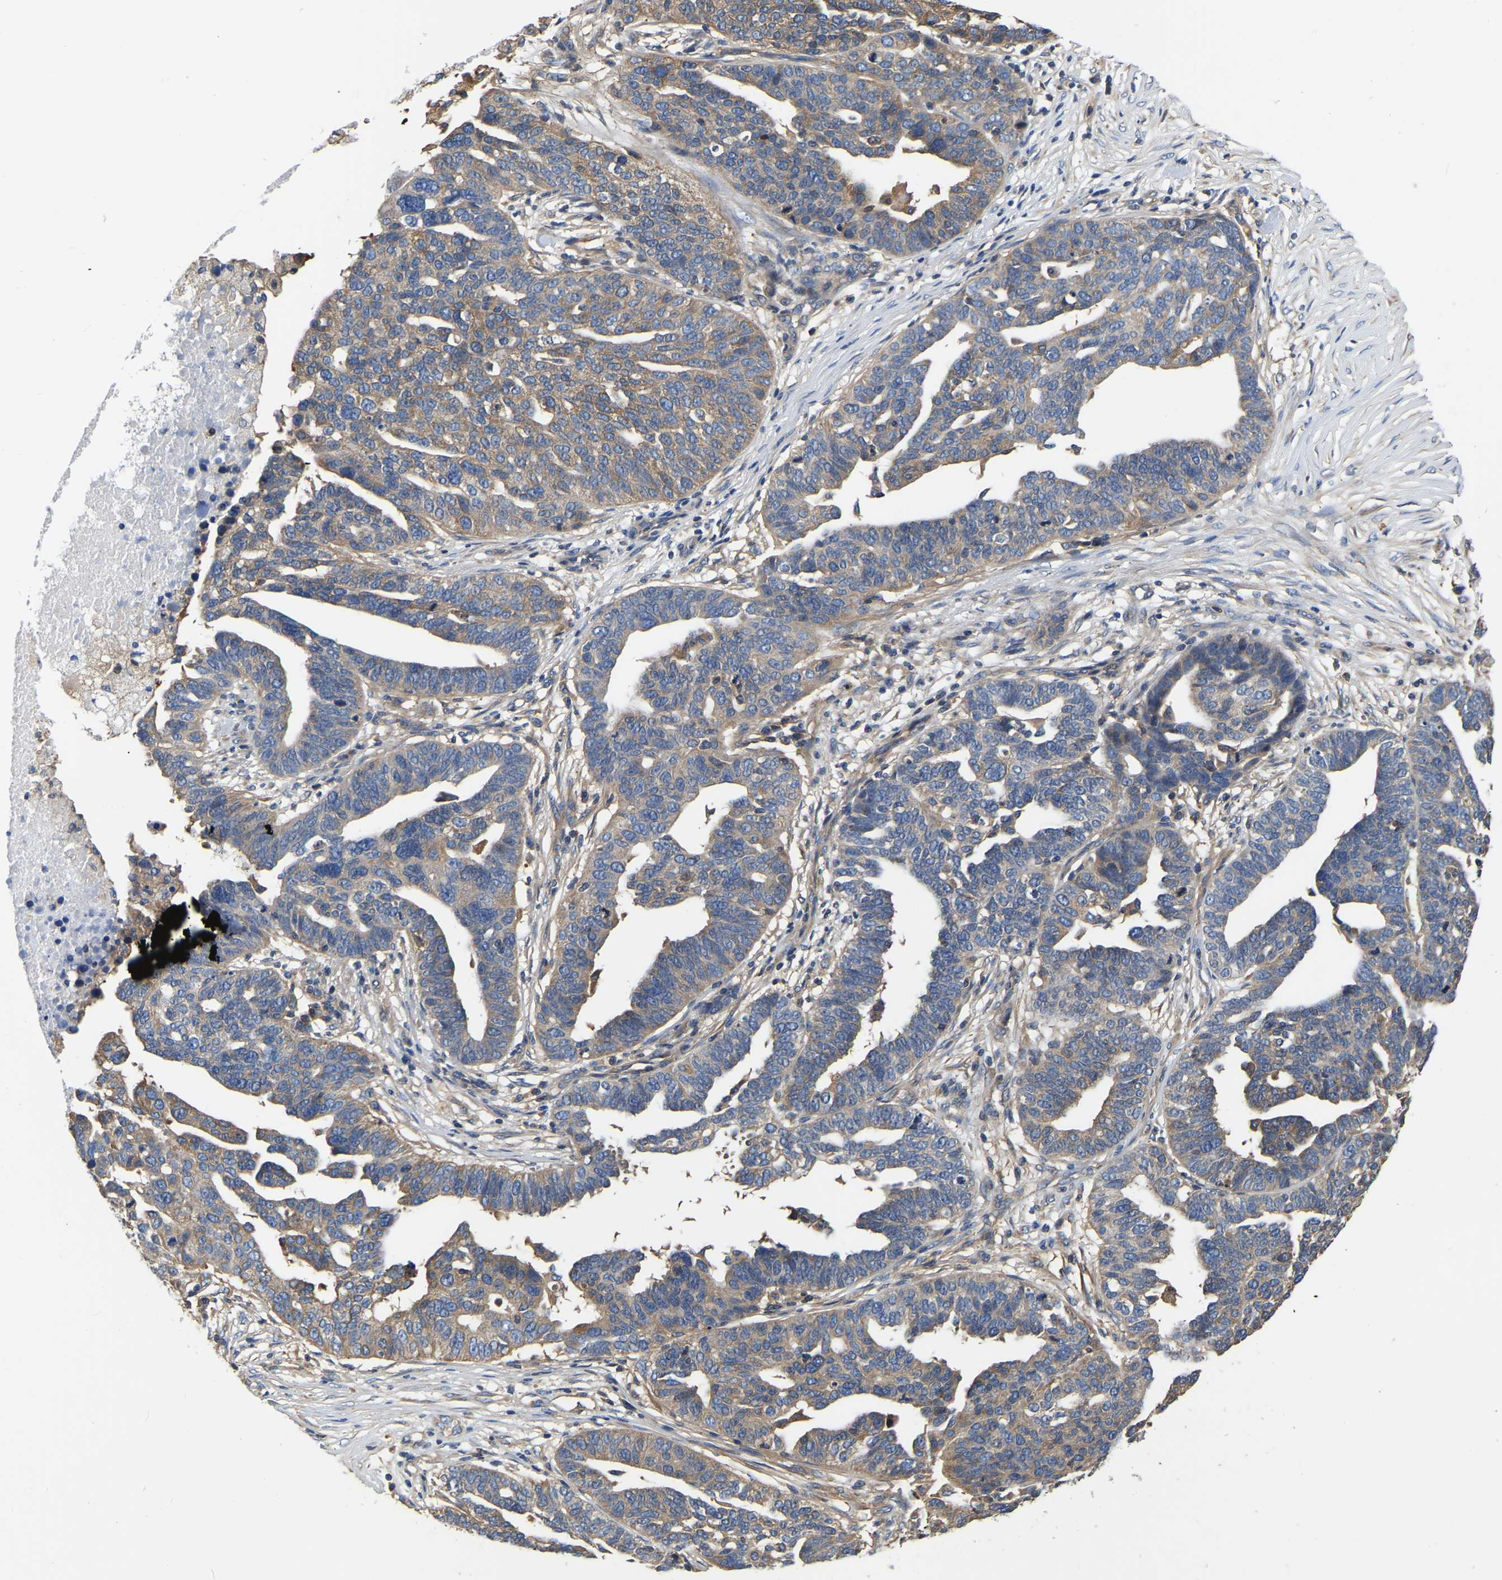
{"staining": {"intensity": "moderate", "quantity": "25%-75%", "location": "cytoplasmic/membranous"}, "tissue": "ovarian cancer", "cell_type": "Tumor cells", "image_type": "cancer", "snomed": [{"axis": "morphology", "description": "Cystadenocarcinoma, serous, NOS"}, {"axis": "topography", "description": "Ovary"}], "caption": "Tumor cells exhibit medium levels of moderate cytoplasmic/membranous staining in about 25%-75% of cells in ovarian serous cystadenocarcinoma. (IHC, brightfield microscopy, high magnification).", "gene": "GARS1", "patient": {"sex": "female", "age": 59}}